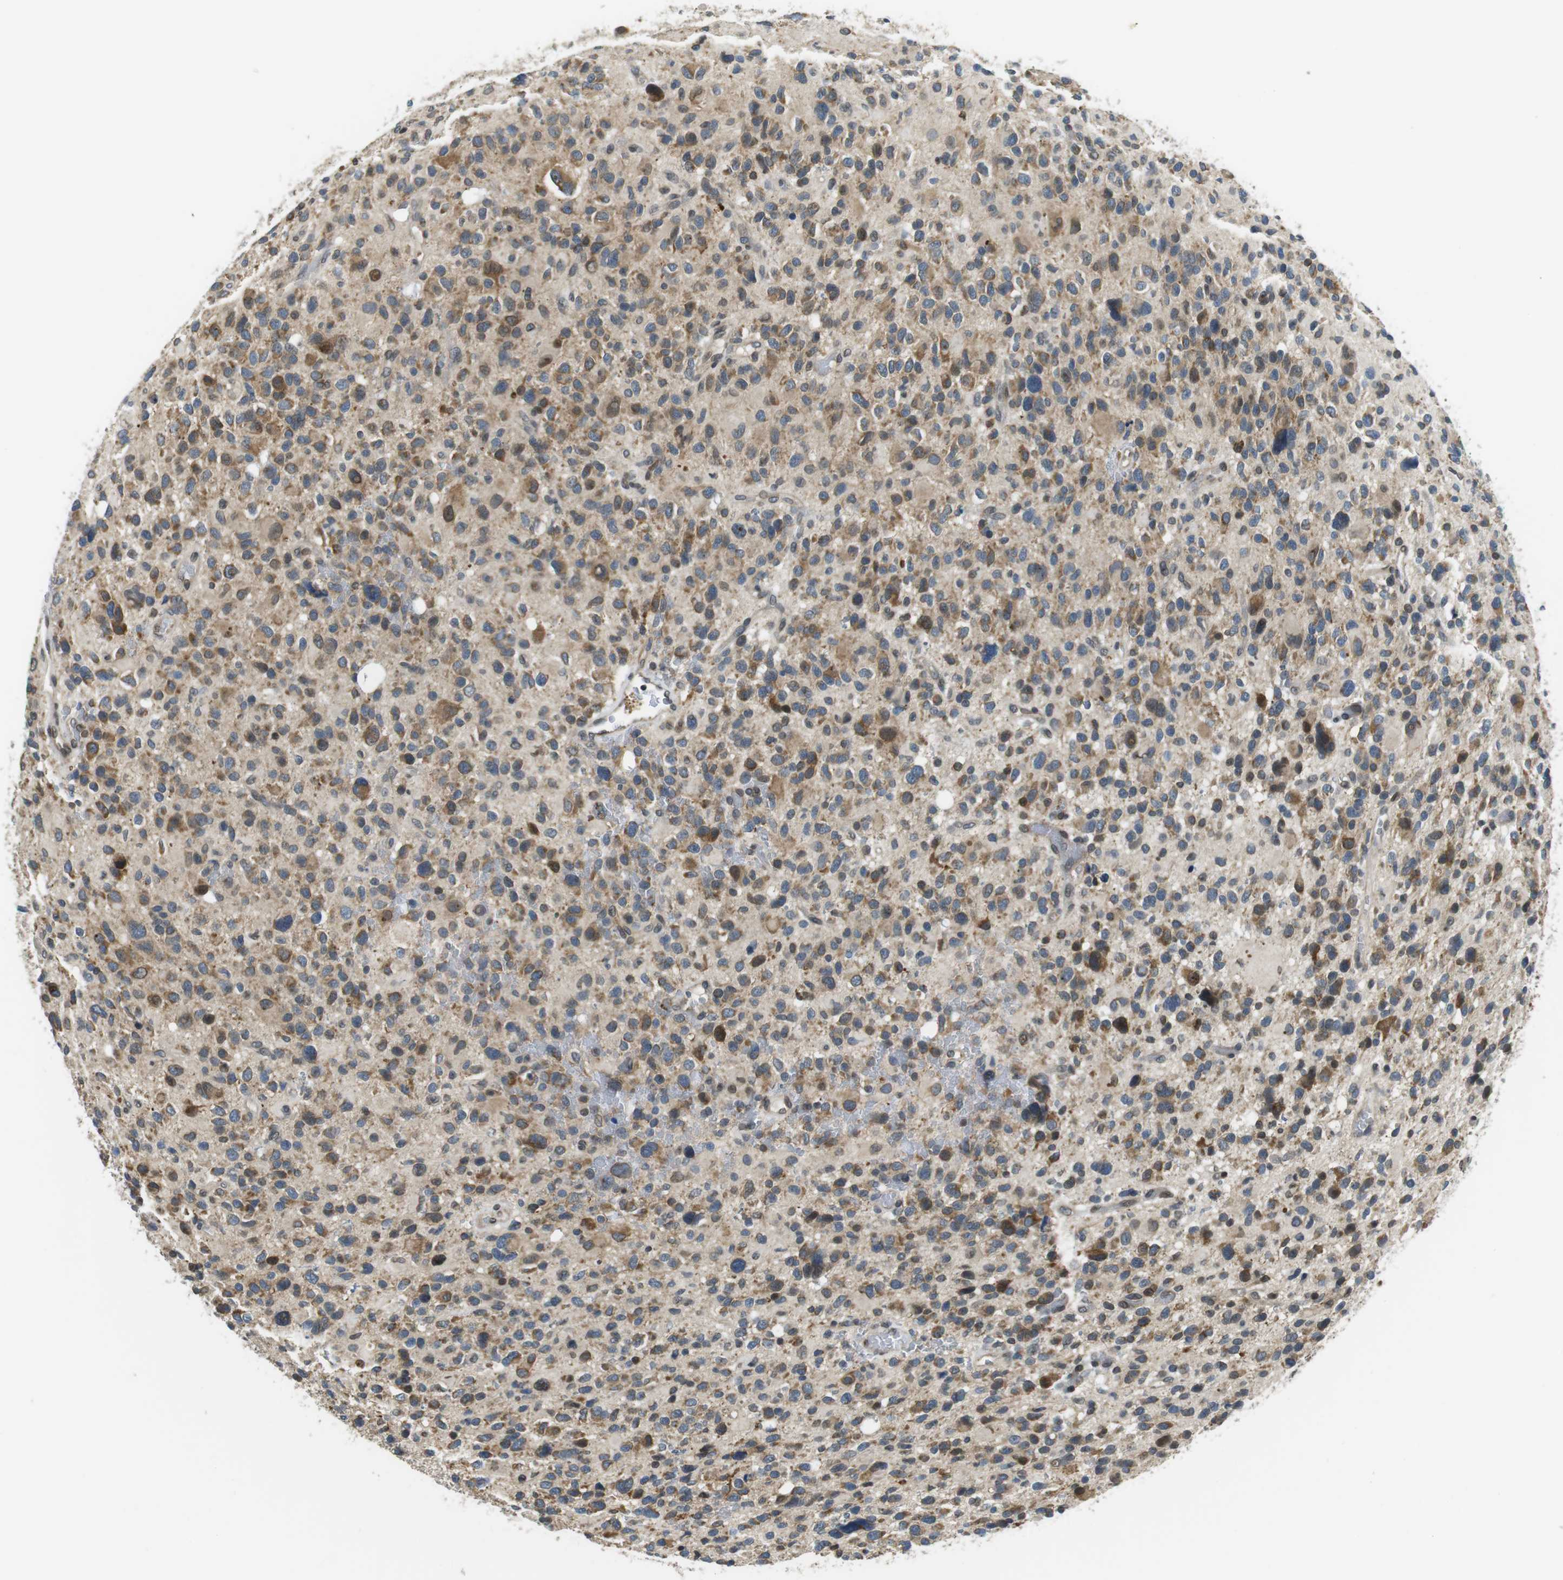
{"staining": {"intensity": "moderate", "quantity": "25%-75%", "location": "cytoplasmic/membranous"}, "tissue": "glioma", "cell_type": "Tumor cells", "image_type": "cancer", "snomed": [{"axis": "morphology", "description": "Glioma, malignant, High grade"}, {"axis": "topography", "description": "Brain"}], "caption": "Immunohistochemical staining of human malignant glioma (high-grade) exhibits moderate cytoplasmic/membranous protein staining in approximately 25%-75% of tumor cells. (IHC, brightfield microscopy, high magnification).", "gene": "TMX4", "patient": {"sex": "male", "age": 48}}